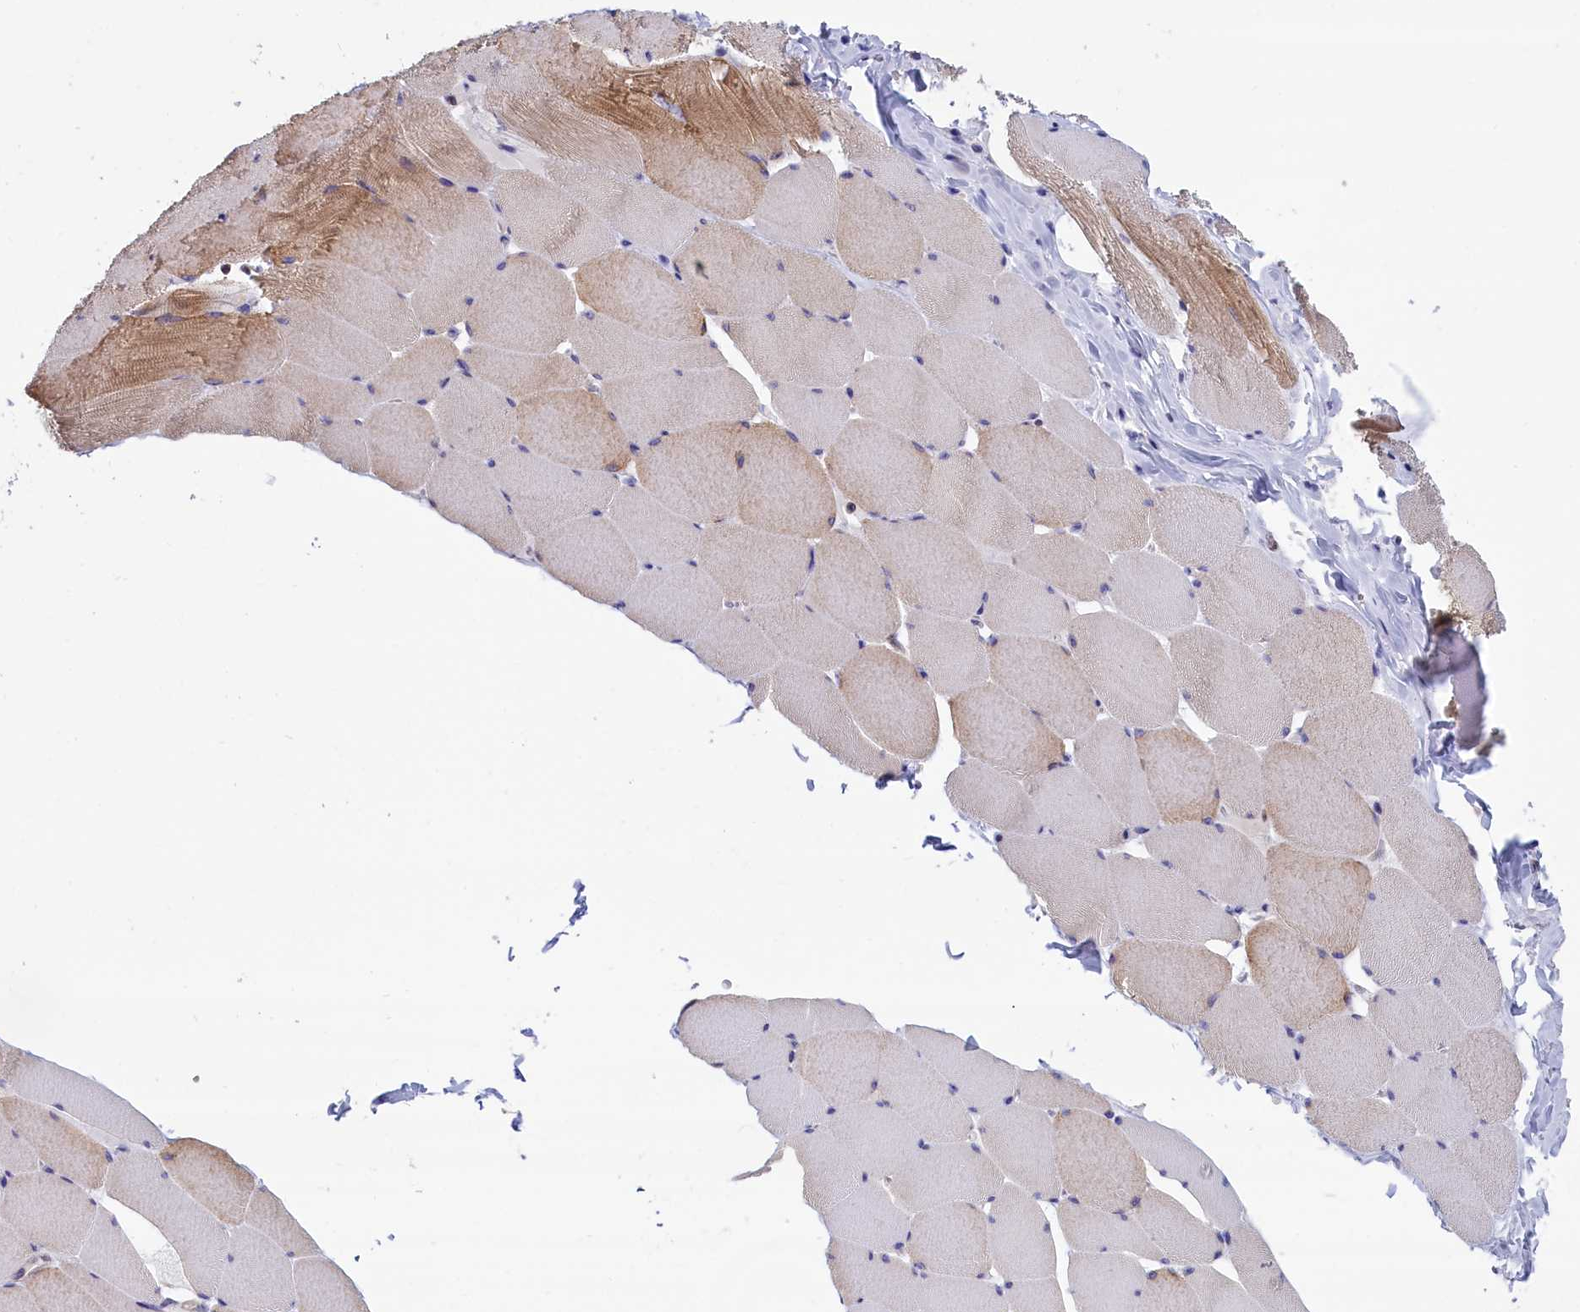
{"staining": {"intensity": "weak", "quantity": "<25%", "location": "cytoplasmic/membranous"}, "tissue": "skeletal muscle", "cell_type": "Myocytes", "image_type": "normal", "snomed": [{"axis": "morphology", "description": "Normal tissue, NOS"}, {"axis": "topography", "description": "Skeletal muscle"}], "caption": "Benign skeletal muscle was stained to show a protein in brown. There is no significant expression in myocytes. The staining is performed using DAB brown chromogen with nuclei counter-stained in using hematoxylin.", "gene": "ABCC12", "patient": {"sex": "male", "age": 62}}